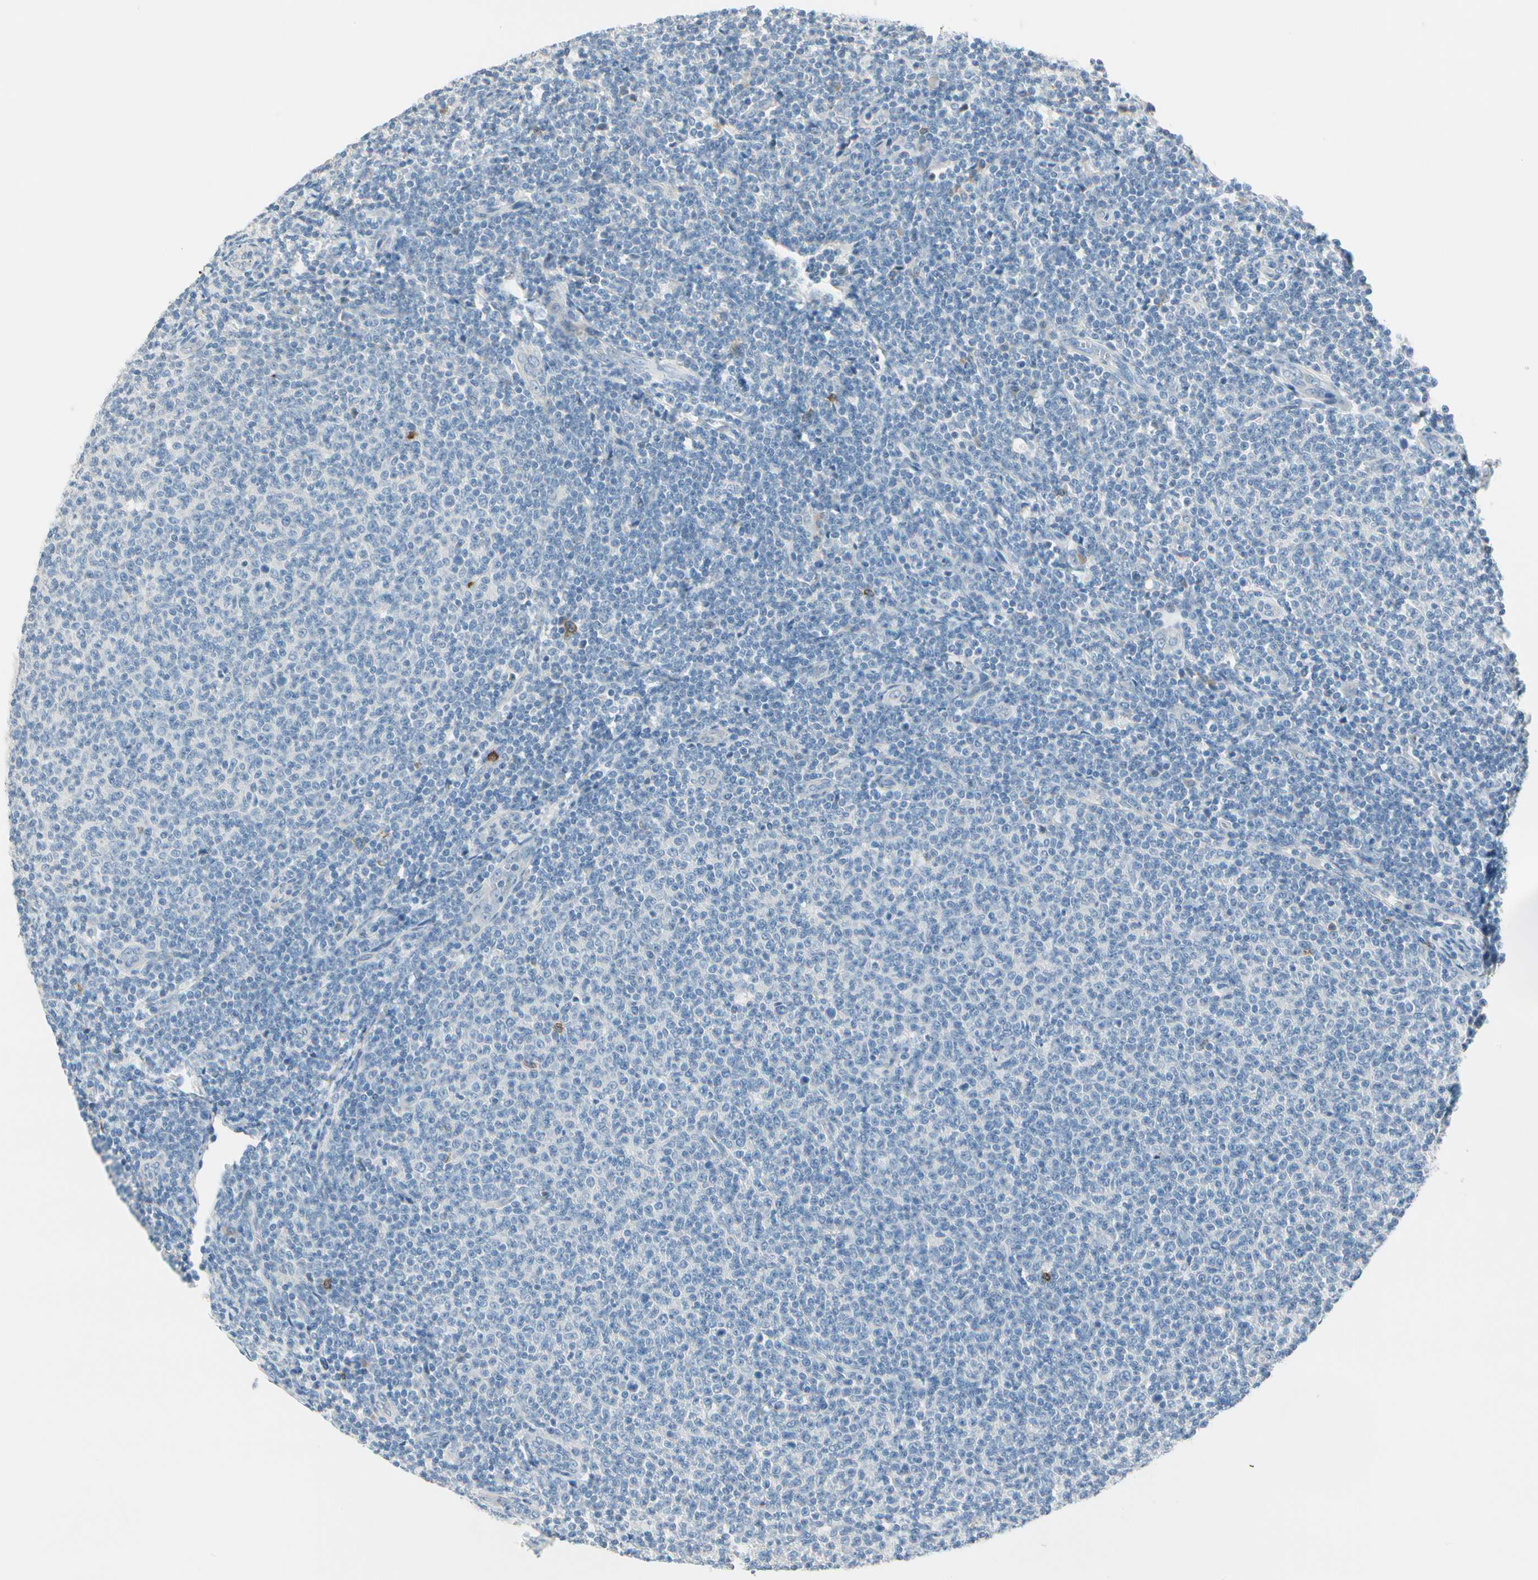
{"staining": {"intensity": "negative", "quantity": "none", "location": "none"}, "tissue": "lymphoma", "cell_type": "Tumor cells", "image_type": "cancer", "snomed": [{"axis": "morphology", "description": "Malignant lymphoma, non-Hodgkin's type, Low grade"}, {"axis": "topography", "description": "Lymph node"}], "caption": "Human lymphoma stained for a protein using IHC exhibits no staining in tumor cells.", "gene": "STK40", "patient": {"sex": "male", "age": 66}}